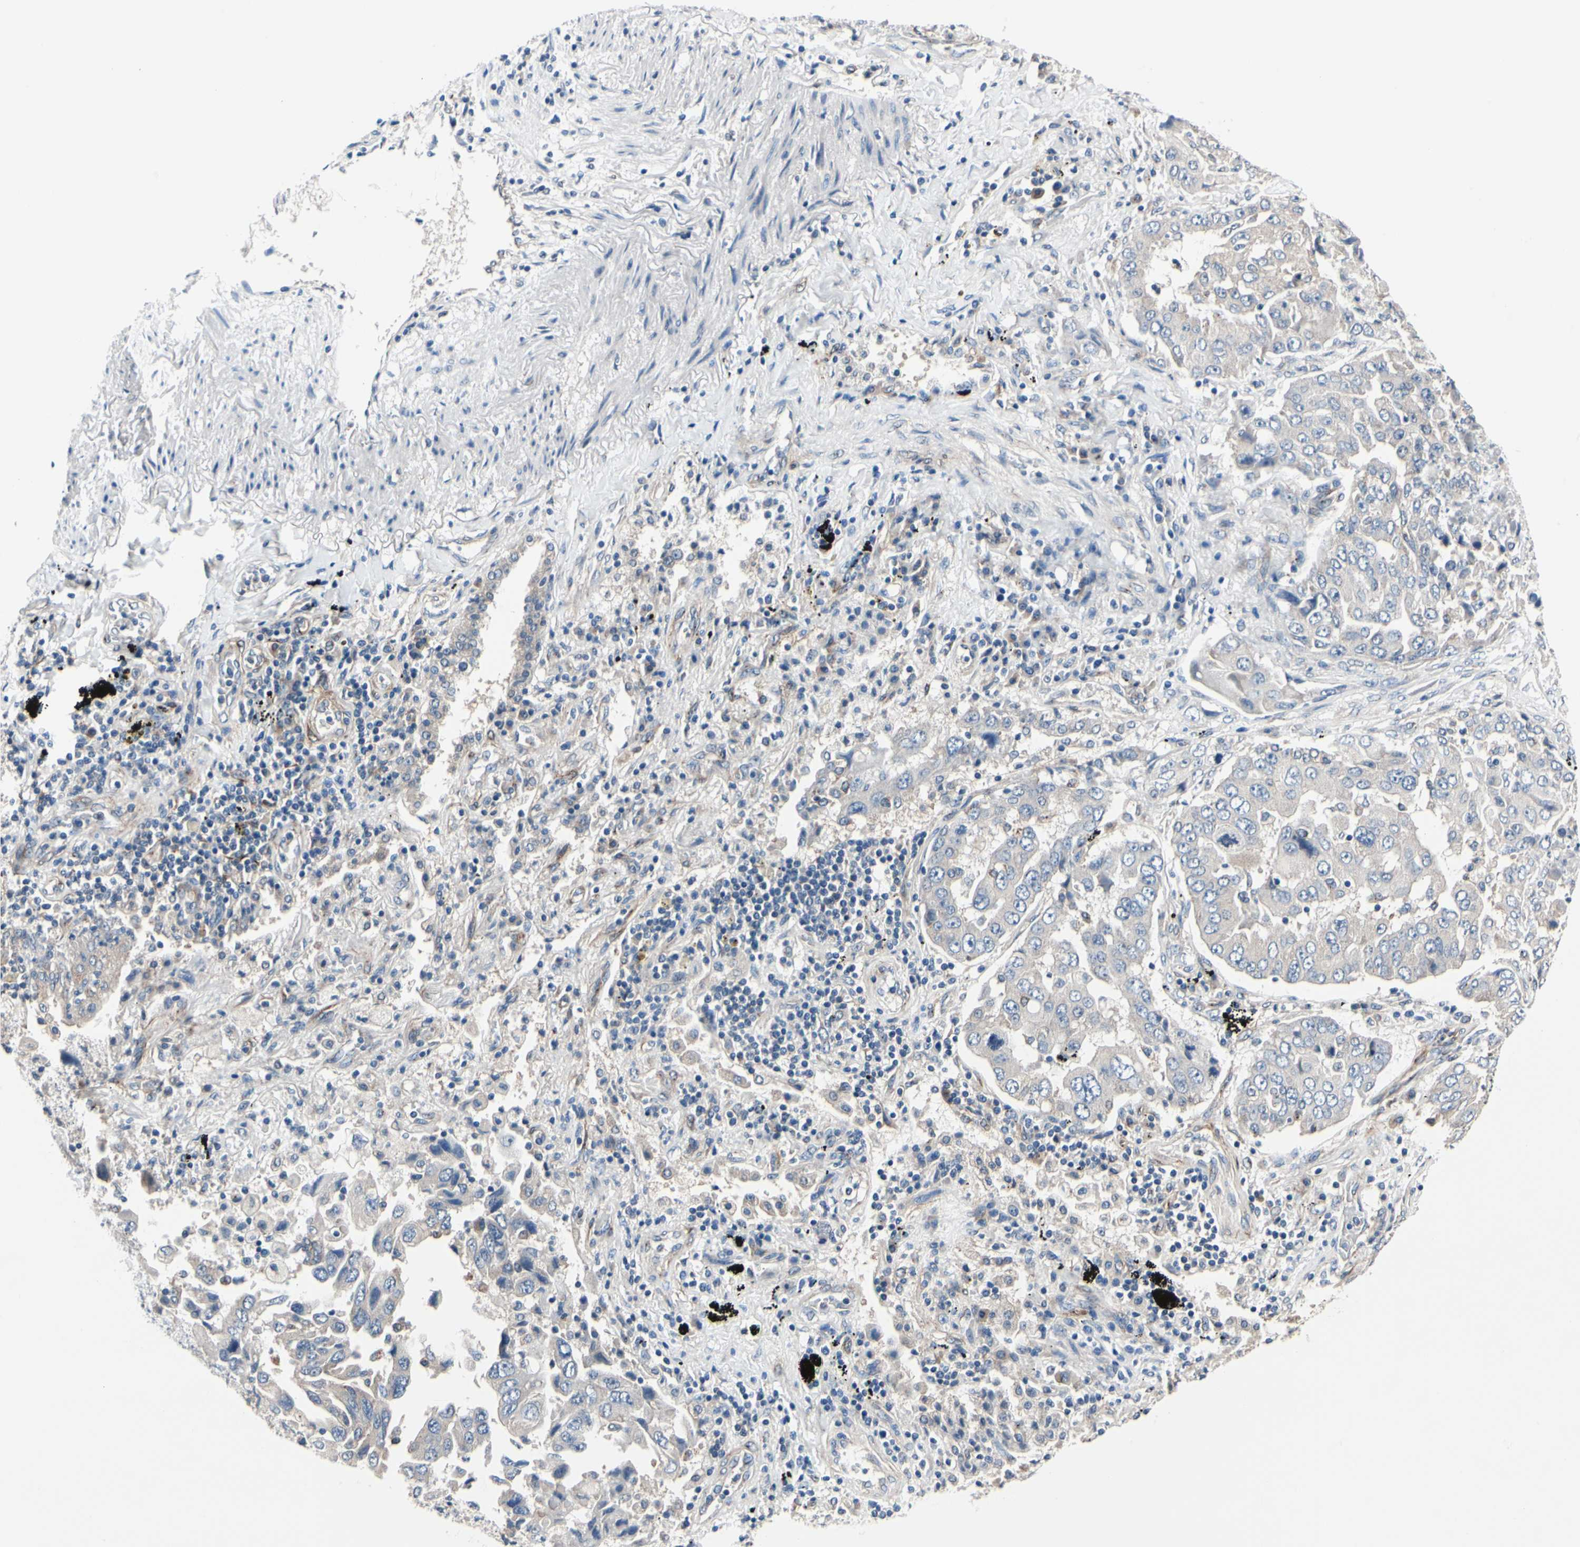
{"staining": {"intensity": "negative", "quantity": "none", "location": "none"}, "tissue": "lung cancer", "cell_type": "Tumor cells", "image_type": "cancer", "snomed": [{"axis": "morphology", "description": "Adenocarcinoma, NOS"}, {"axis": "topography", "description": "Lung"}], "caption": "The immunohistochemistry (IHC) image has no significant staining in tumor cells of lung cancer tissue. The staining is performed using DAB brown chromogen with nuclei counter-stained in using hematoxylin.", "gene": "PRKAR2B", "patient": {"sex": "female", "age": 65}}